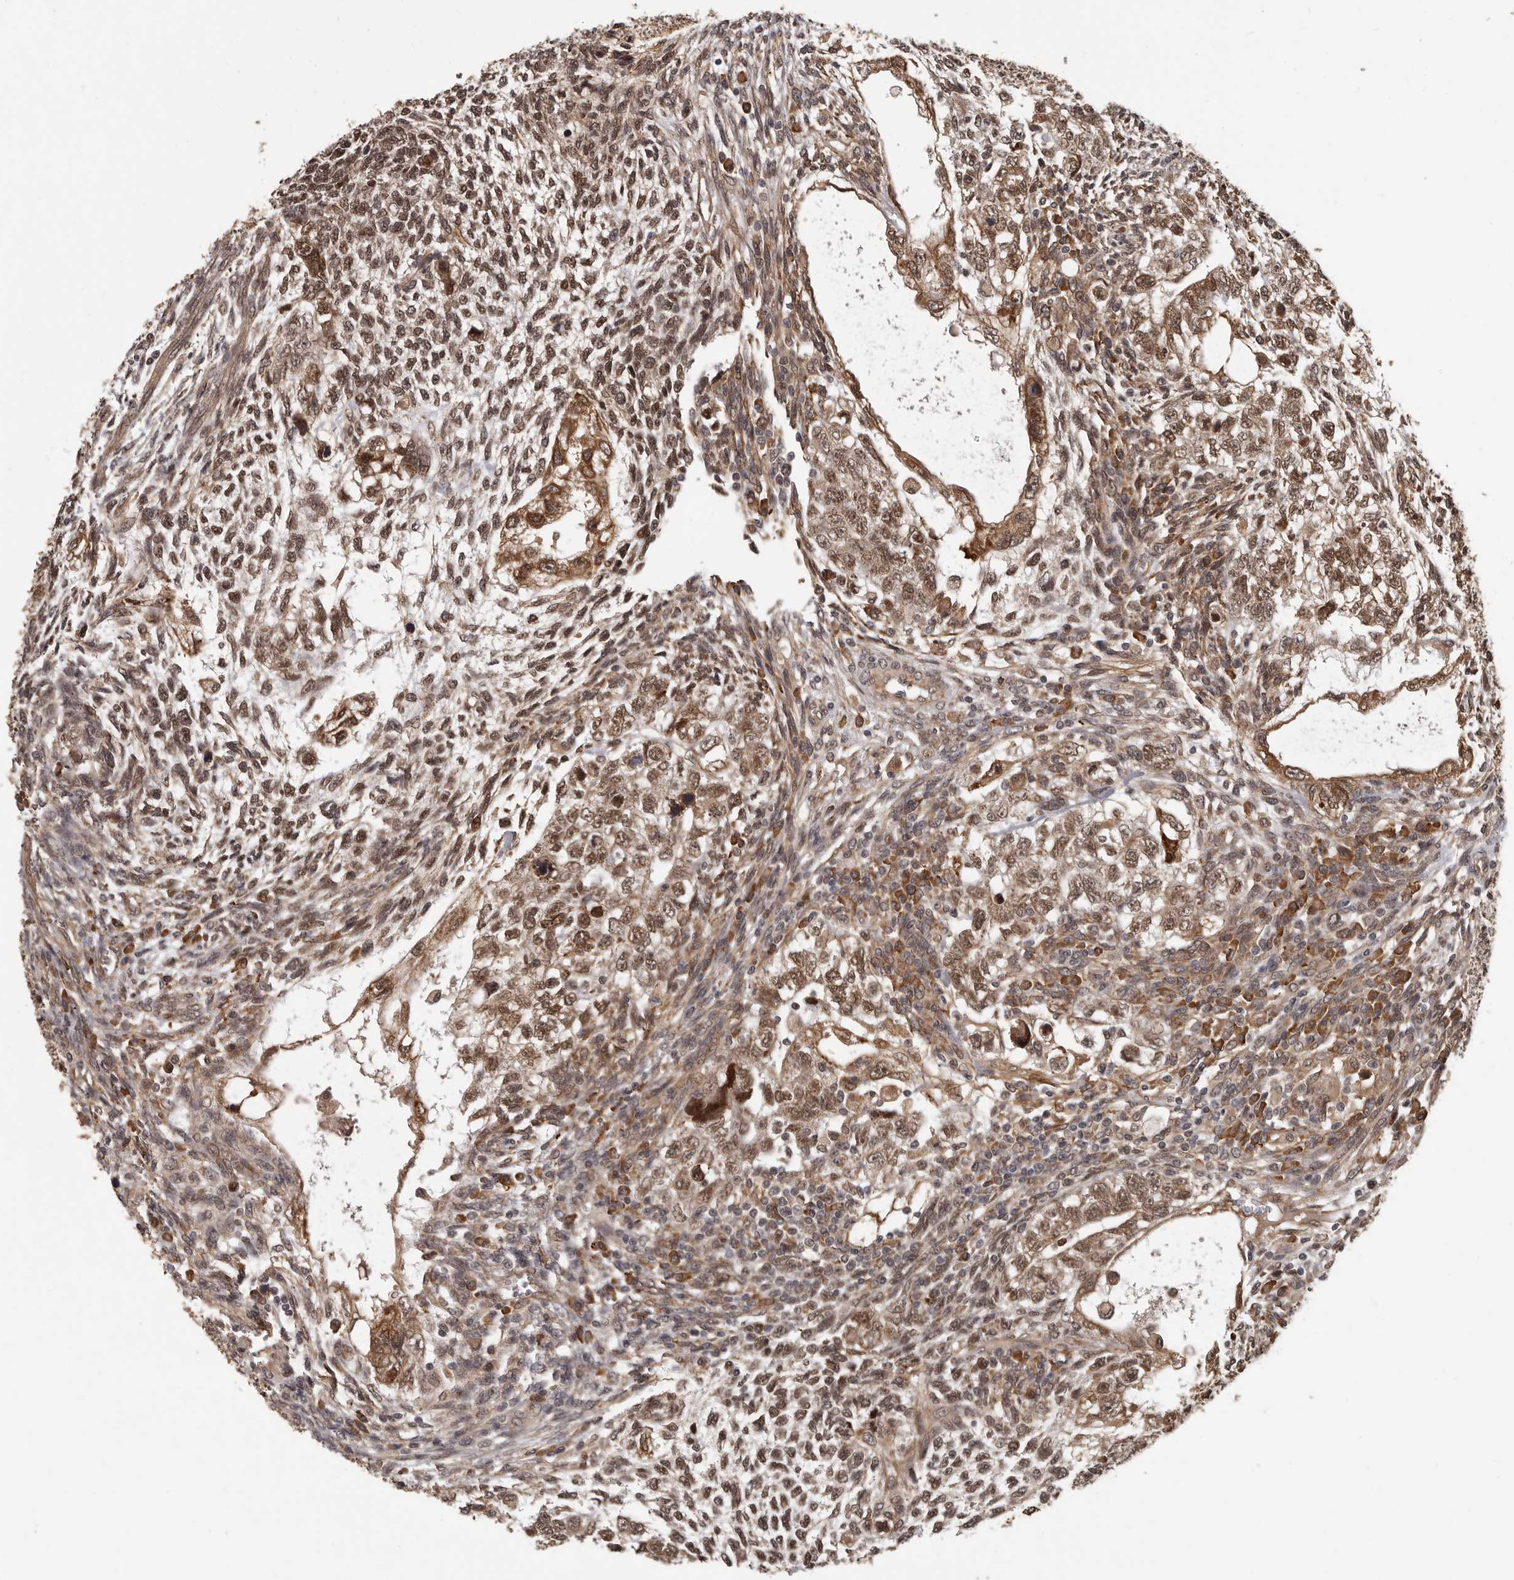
{"staining": {"intensity": "moderate", "quantity": ">75%", "location": "cytoplasmic/membranous,nuclear"}, "tissue": "testis cancer", "cell_type": "Tumor cells", "image_type": "cancer", "snomed": [{"axis": "morphology", "description": "Carcinoma, Embryonal, NOS"}, {"axis": "topography", "description": "Testis"}], "caption": "Moderate cytoplasmic/membranous and nuclear positivity for a protein is appreciated in about >75% of tumor cells of embryonal carcinoma (testis) using immunohistochemistry (IHC).", "gene": "SLITRK6", "patient": {"sex": "male", "age": 37}}